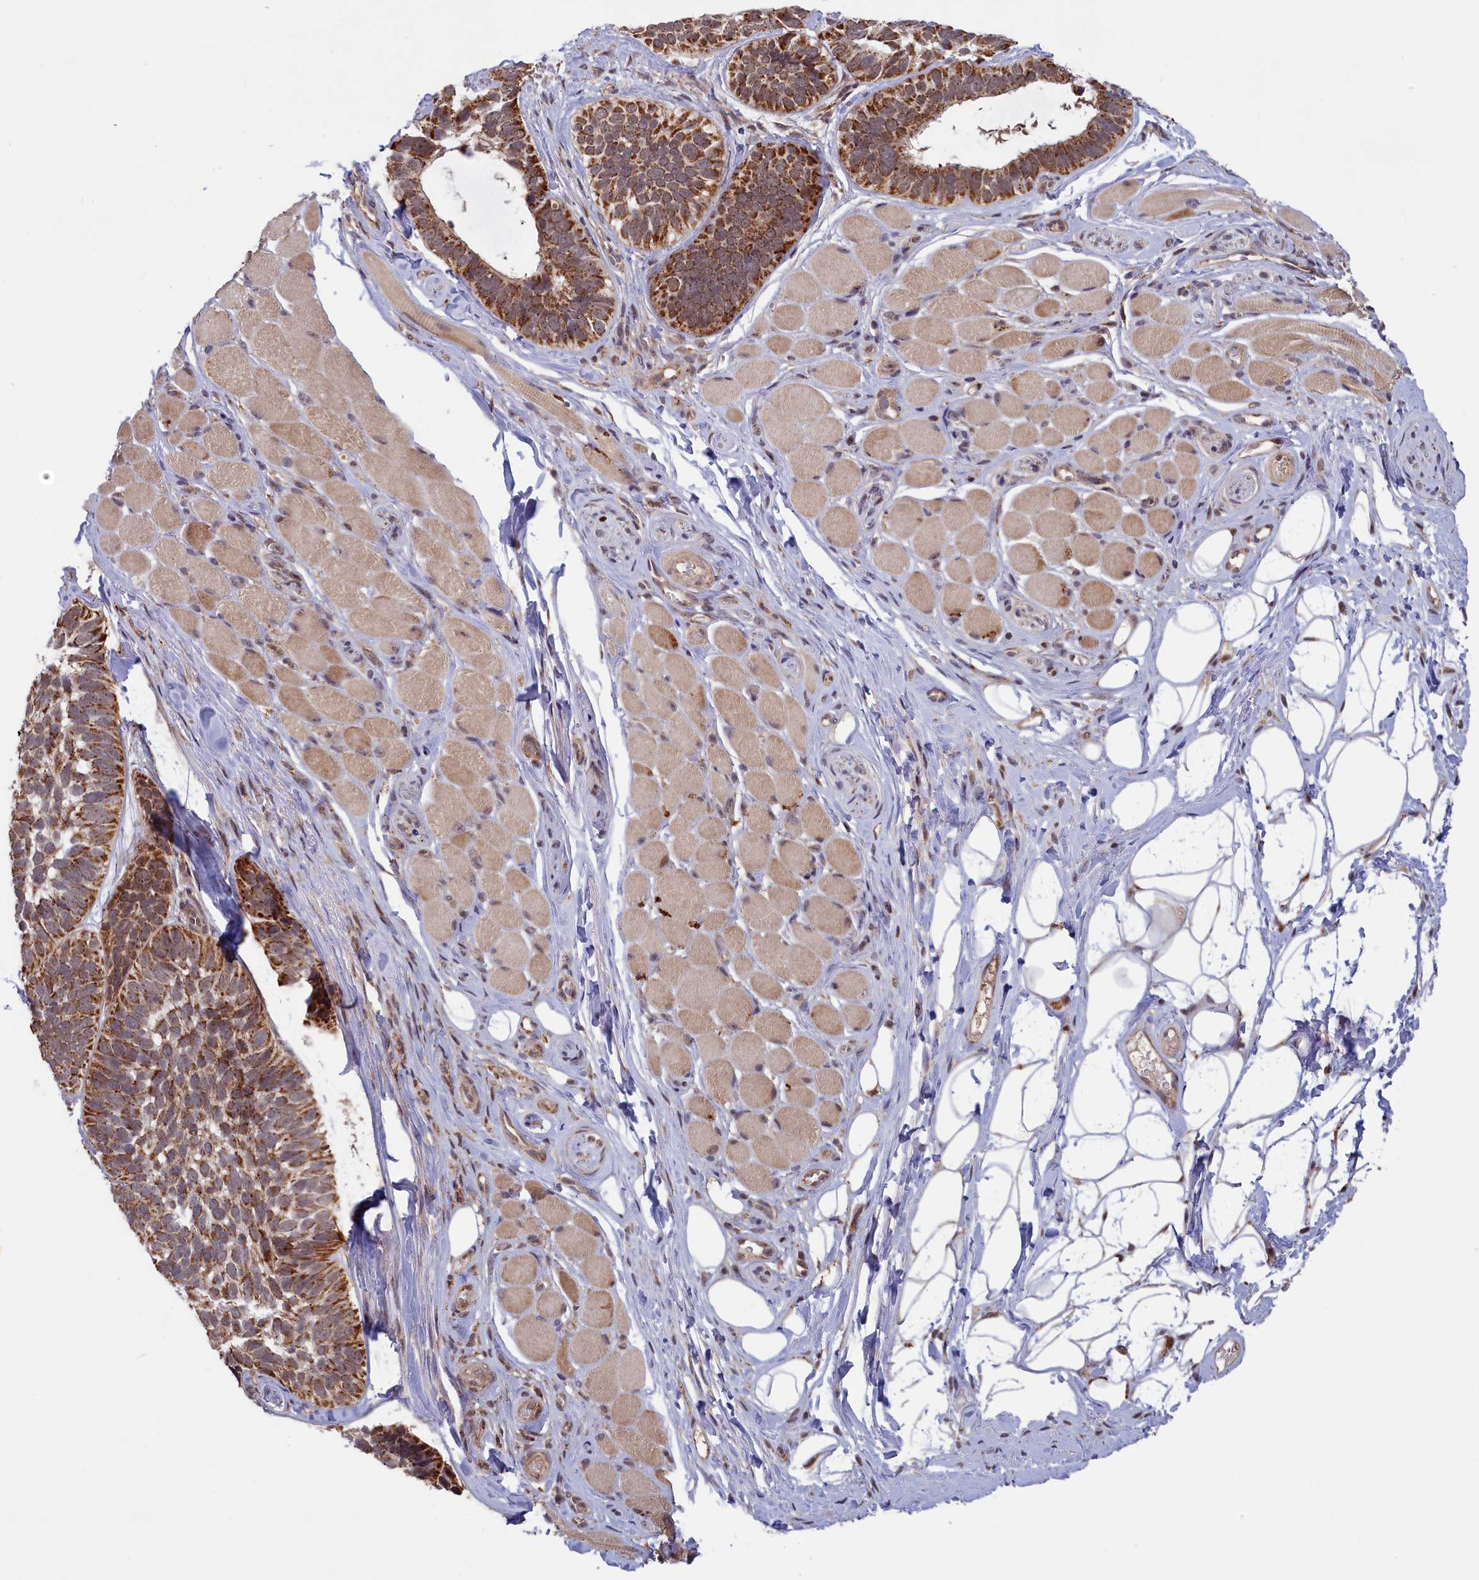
{"staining": {"intensity": "strong", "quantity": ">75%", "location": "cytoplasmic/membranous"}, "tissue": "skin cancer", "cell_type": "Tumor cells", "image_type": "cancer", "snomed": [{"axis": "morphology", "description": "Basal cell carcinoma"}, {"axis": "topography", "description": "Skin"}], "caption": "A brown stain highlights strong cytoplasmic/membranous positivity of a protein in skin cancer (basal cell carcinoma) tumor cells.", "gene": "DUS3L", "patient": {"sex": "male", "age": 62}}